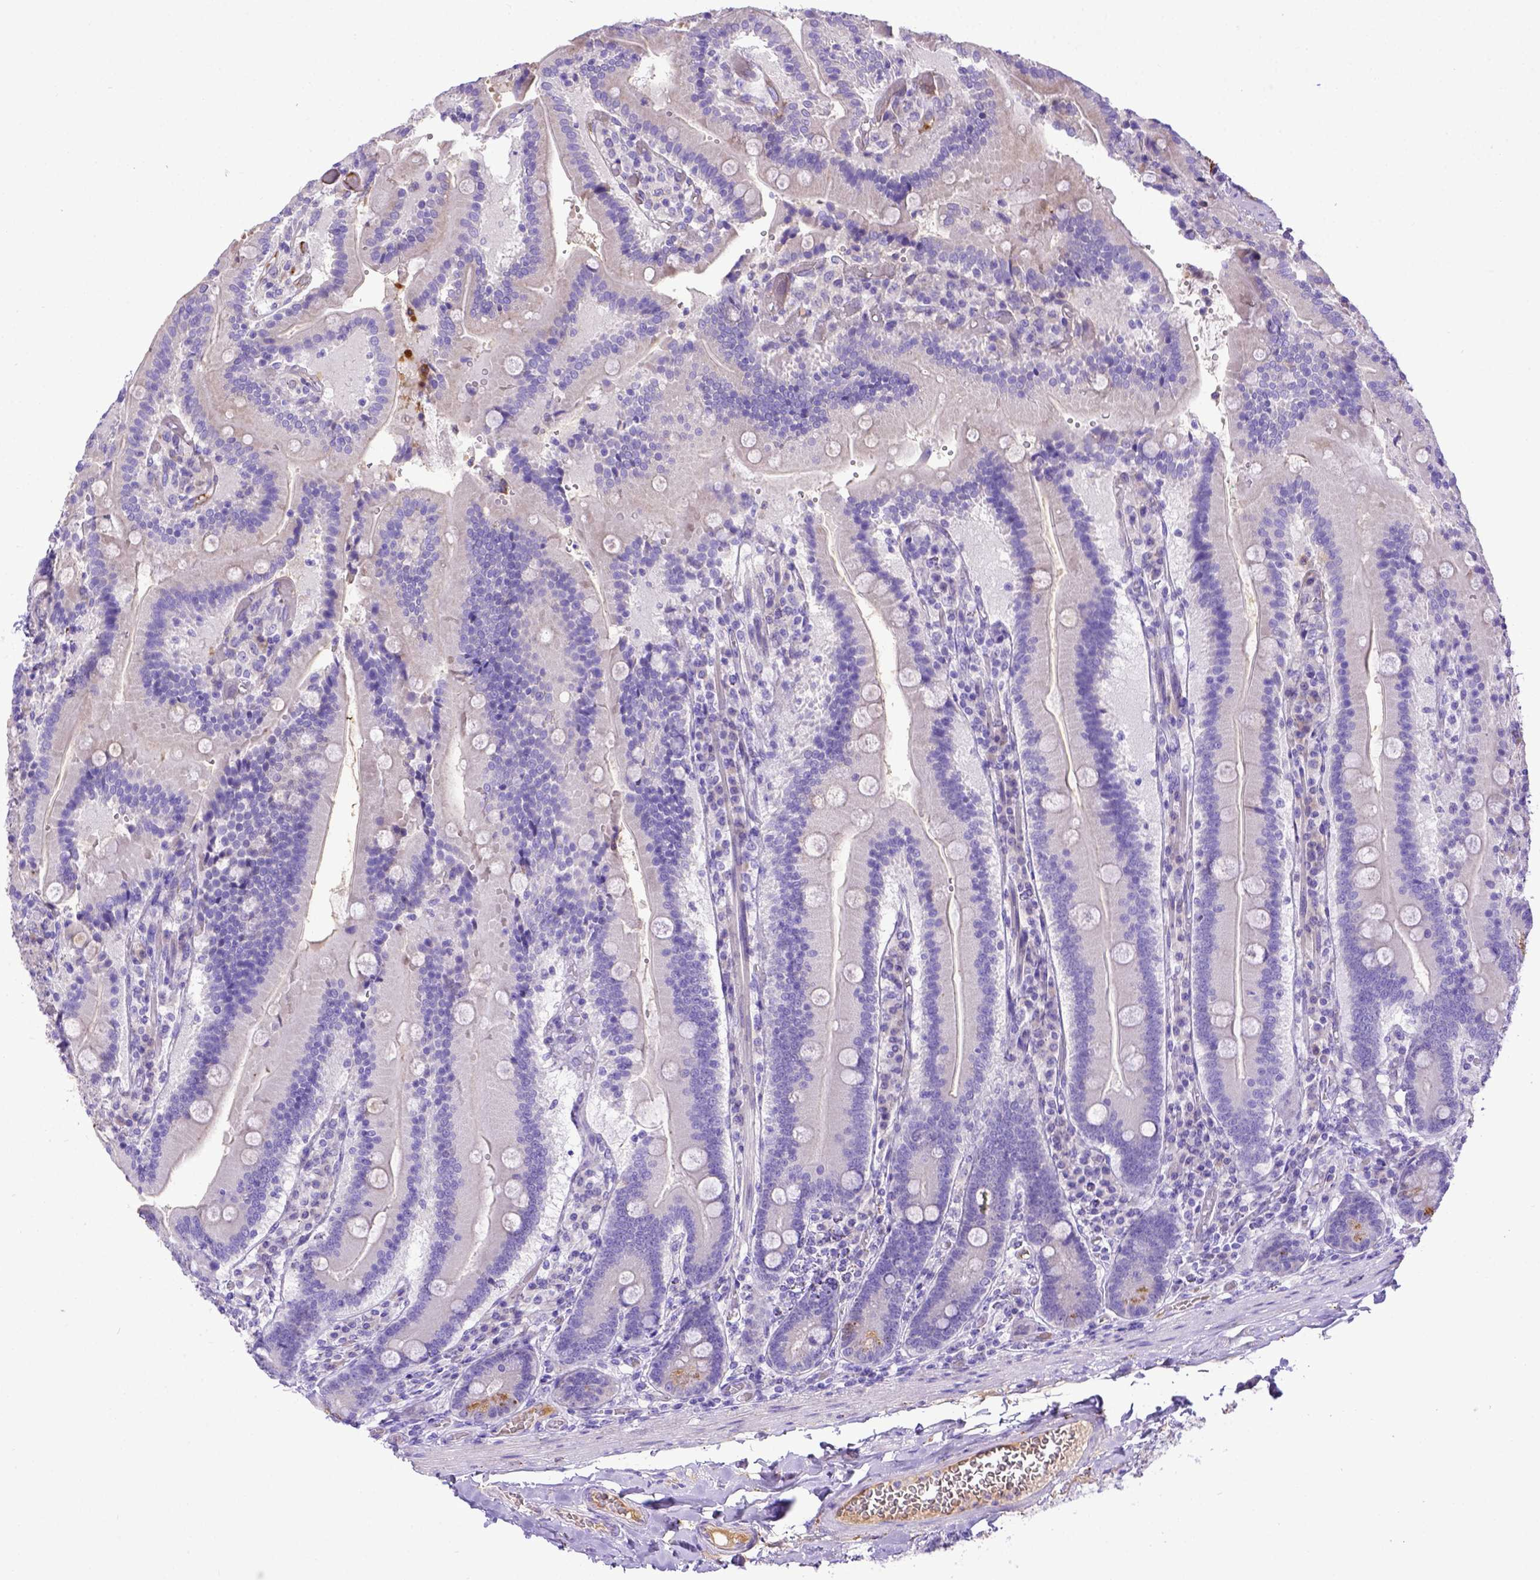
{"staining": {"intensity": "weak", "quantity": "<25%", "location": "cytoplasmic/membranous"}, "tissue": "duodenum", "cell_type": "Glandular cells", "image_type": "normal", "snomed": [{"axis": "morphology", "description": "Normal tissue, NOS"}, {"axis": "topography", "description": "Duodenum"}], "caption": "The photomicrograph reveals no staining of glandular cells in unremarkable duodenum.", "gene": "CFAP300", "patient": {"sex": "female", "age": 62}}